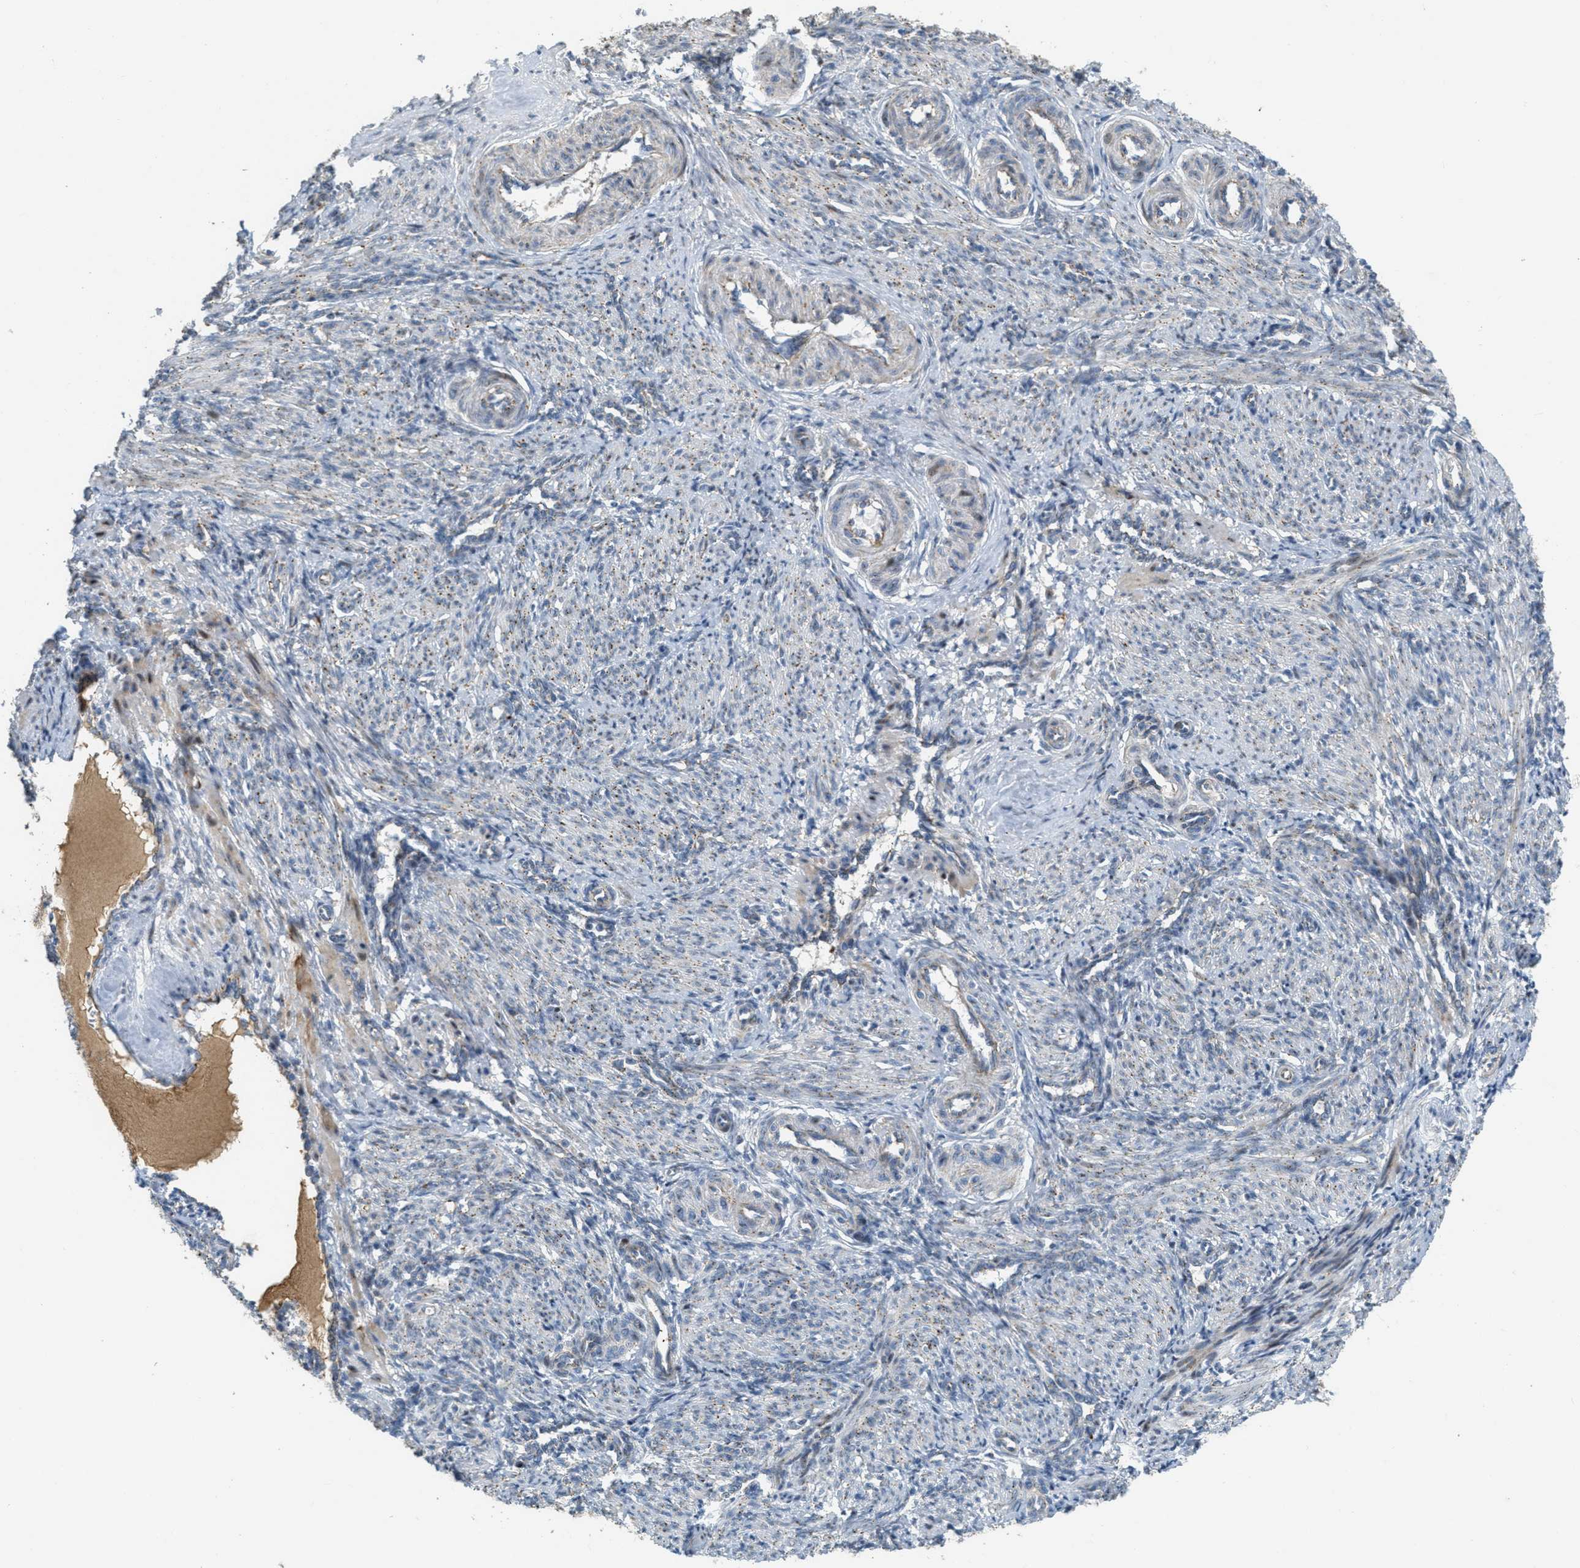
{"staining": {"intensity": "weak", "quantity": ">75%", "location": "cytoplasmic/membranous"}, "tissue": "smooth muscle", "cell_type": "Smooth muscle cells", "image_type": "normal", "snomed": [{"axis": "morphology", "description": "Normal tissue, NOS"}, {"axis": "topography", "description": "Endometrium"}], "caption": "Immunohistochemistry staining of unremarkable smooth muscle, which exhibits low levels of weak cytoplasmic/membranous expression in approximately >75% of smooth muscle cells indicating weak cytoplasmic/membranous protein expression. The staining was performed using DAB (brown) for protein detection and nuclei were counterstained in hematoxylin (blue).", "gene": "ZFPL1", "patient": {"sex": "female", "age": 33}}